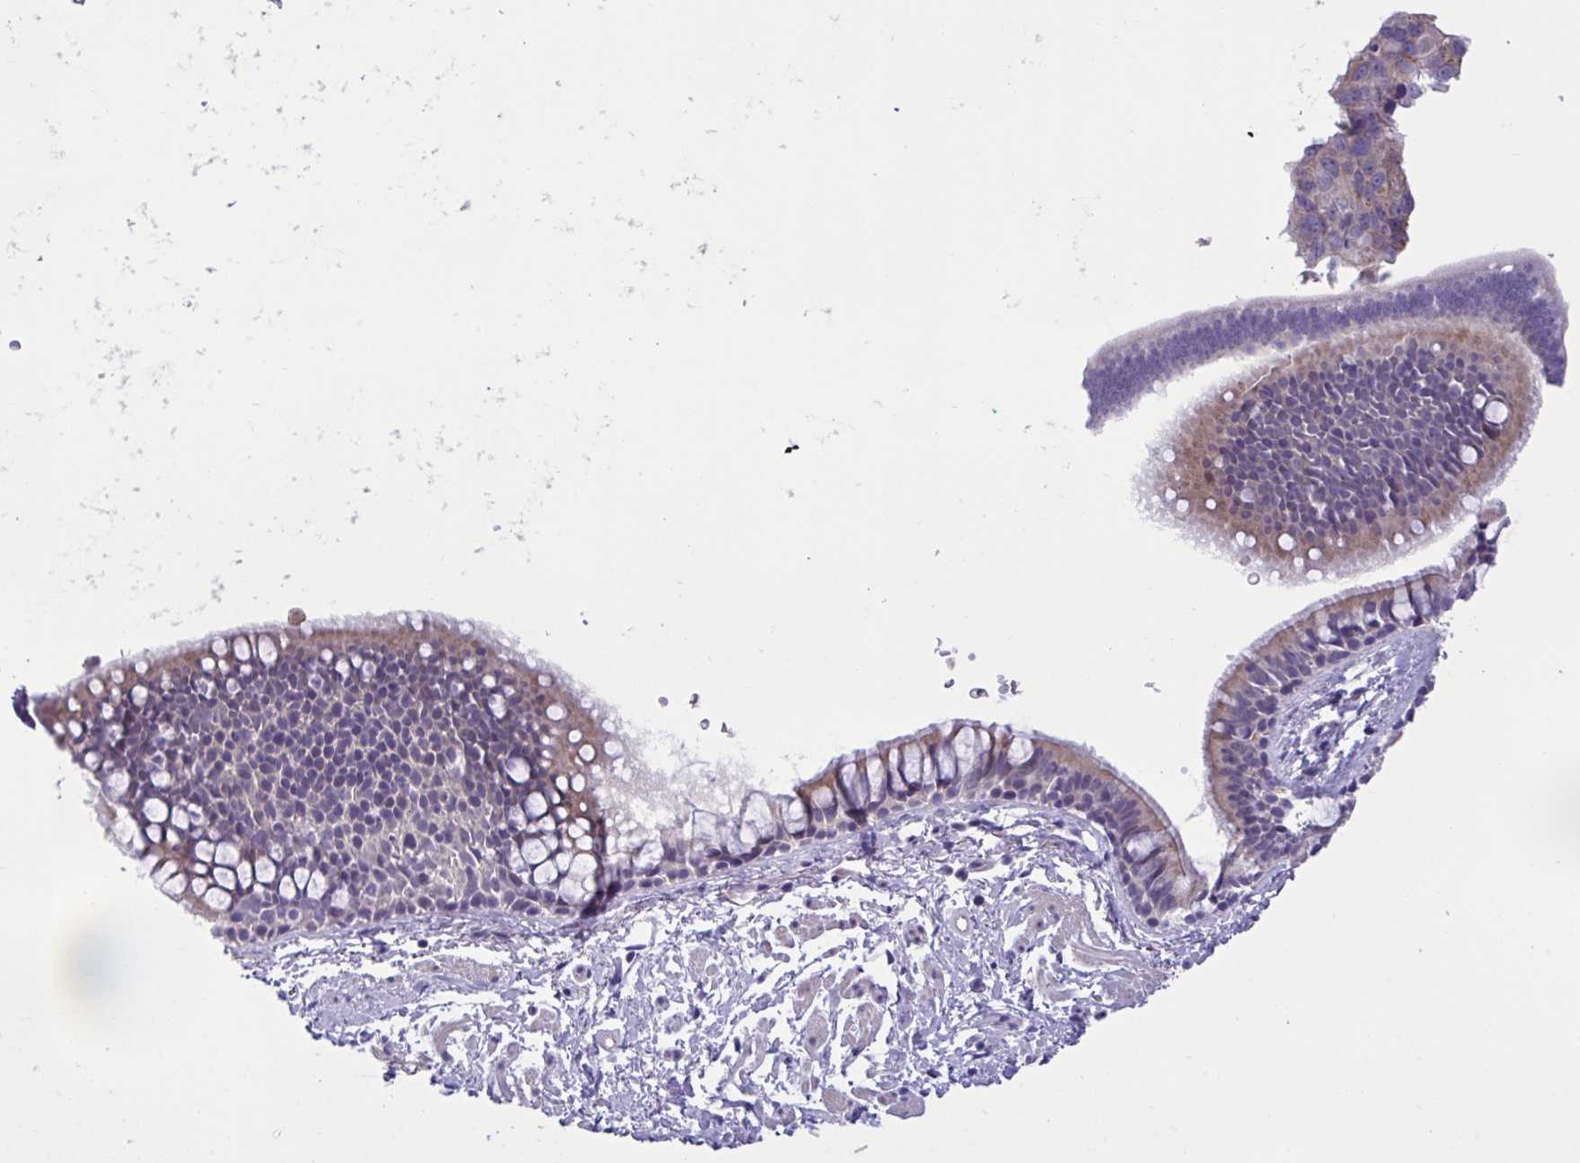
{"staining": {"intensity": "weak", "quantity": "25%-75%", "location": "cytoplasmic/membranous"}, "tissue": "bronchus", "cell_type": "Respiratory epithelial cells", "image_type": "normal", "snomed": [{"axis": "morphology", "description": "Normal tissue, NOS"}, {"axis": "topography", "description": "Lymph node"}, {"axis": "topography", "description": "Cartilage tissue"}, {"axis": "topography", "description": "Bronchus"}], "caption": "The micrograph exhibits a brown stain indicating the presence of a protein in the cytoplasmic/membranous of respiratory epithelial cells in bronchus.", "gene": "WDR97", "patient": {"sex": "female", "age": 70}}